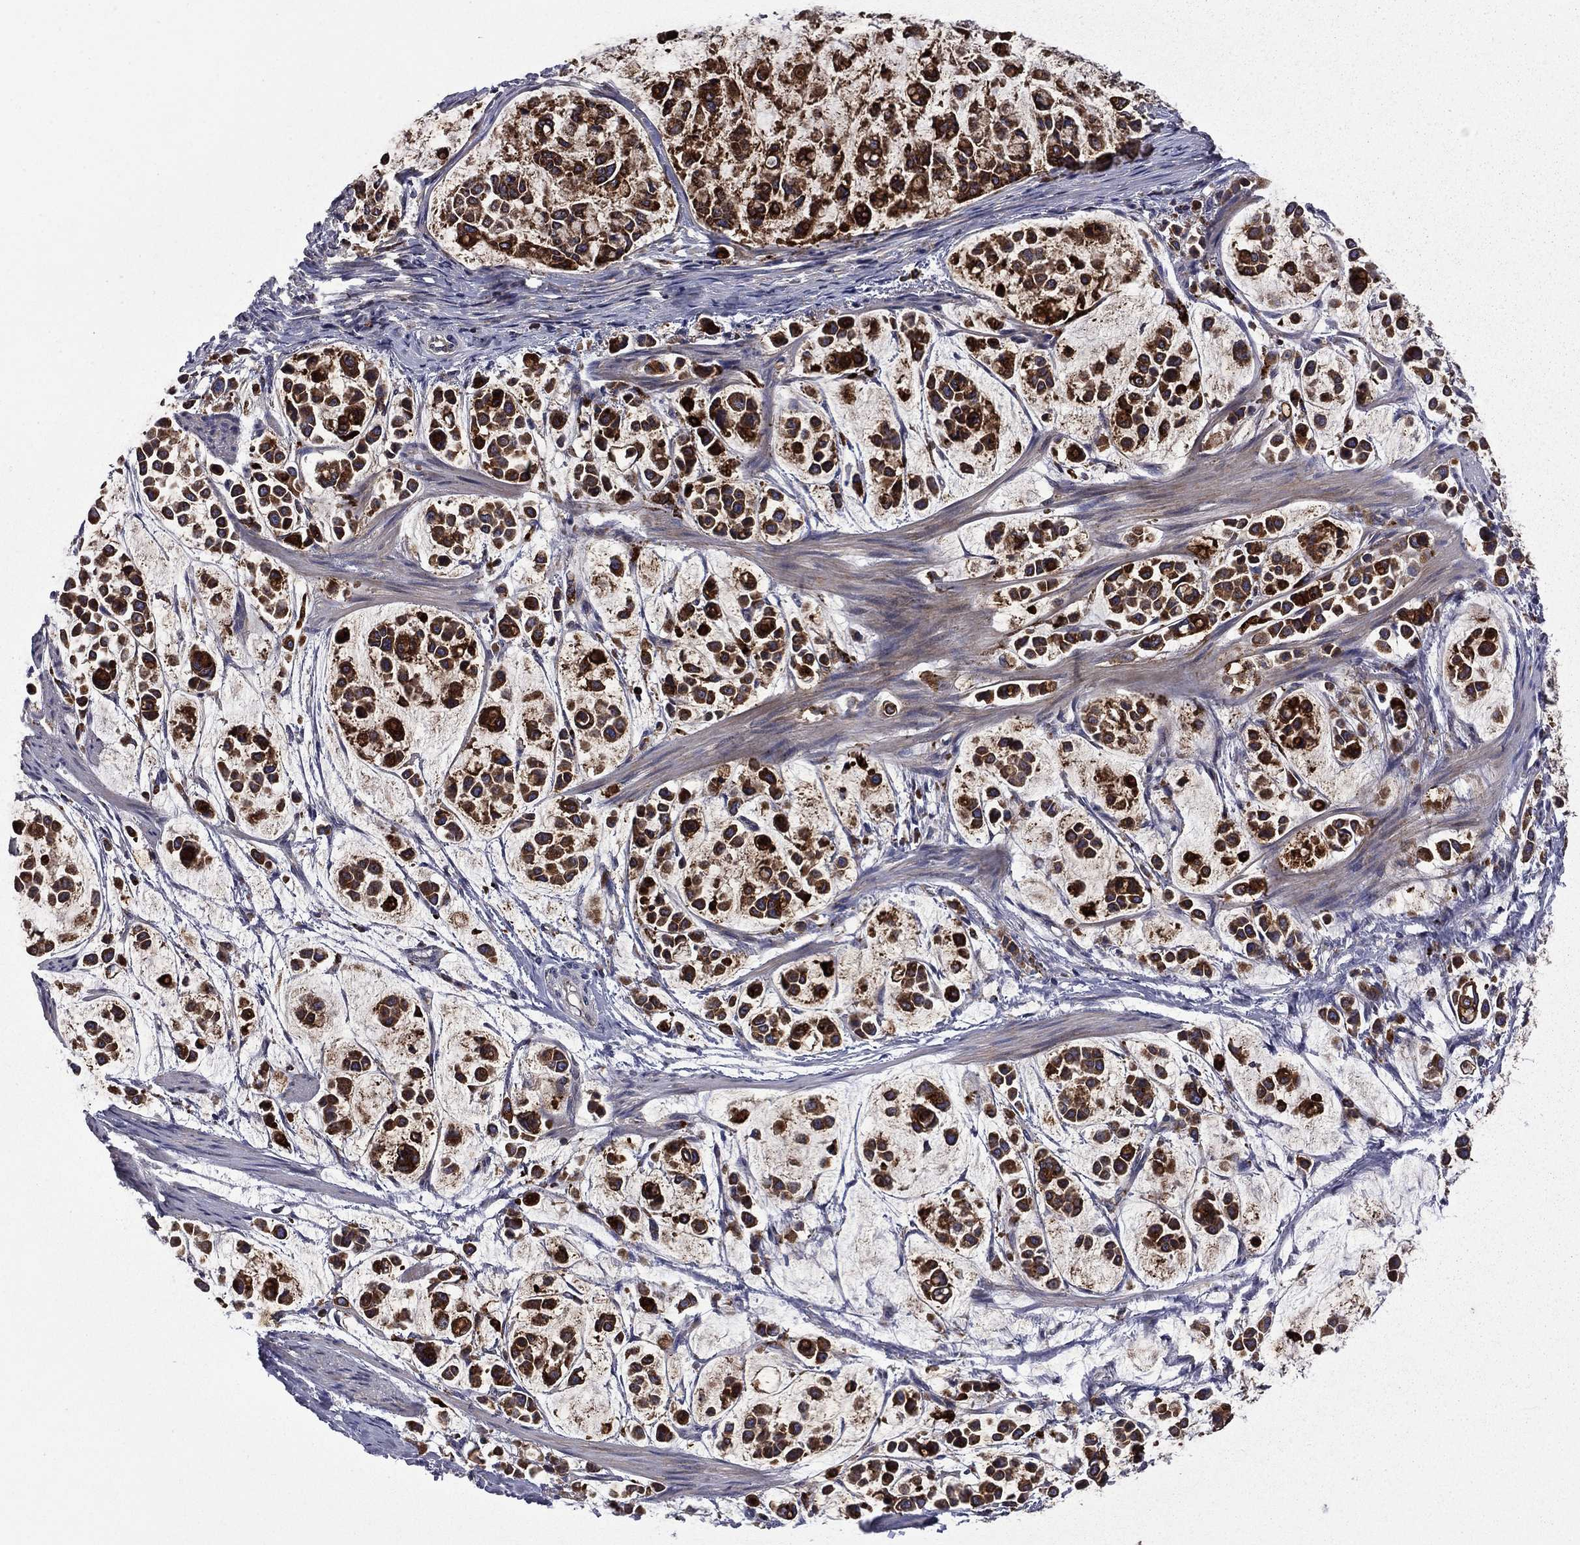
{"staining": {"intensity": "strong", "quantity": ">75%", "location": "cytoplasmic/membranous"}, "tissue": "stomach cancer", "cell_type": "Tumor cells", "image_type": "cancer", "snomed": [{"axis": "morphology", "description": "Adenocarcinoma, NOS"}, {"axis": "topography", "description": "Stomach"}], "caption": "IHC (DAB) staining of stomach cancer (adenocarcinoma) reveals strong cytoplasmic/membranous protein expression in about >75% of tumor cells.", "gene": "CEACAM7", "patient": {"sex": "male", "age": 82}}